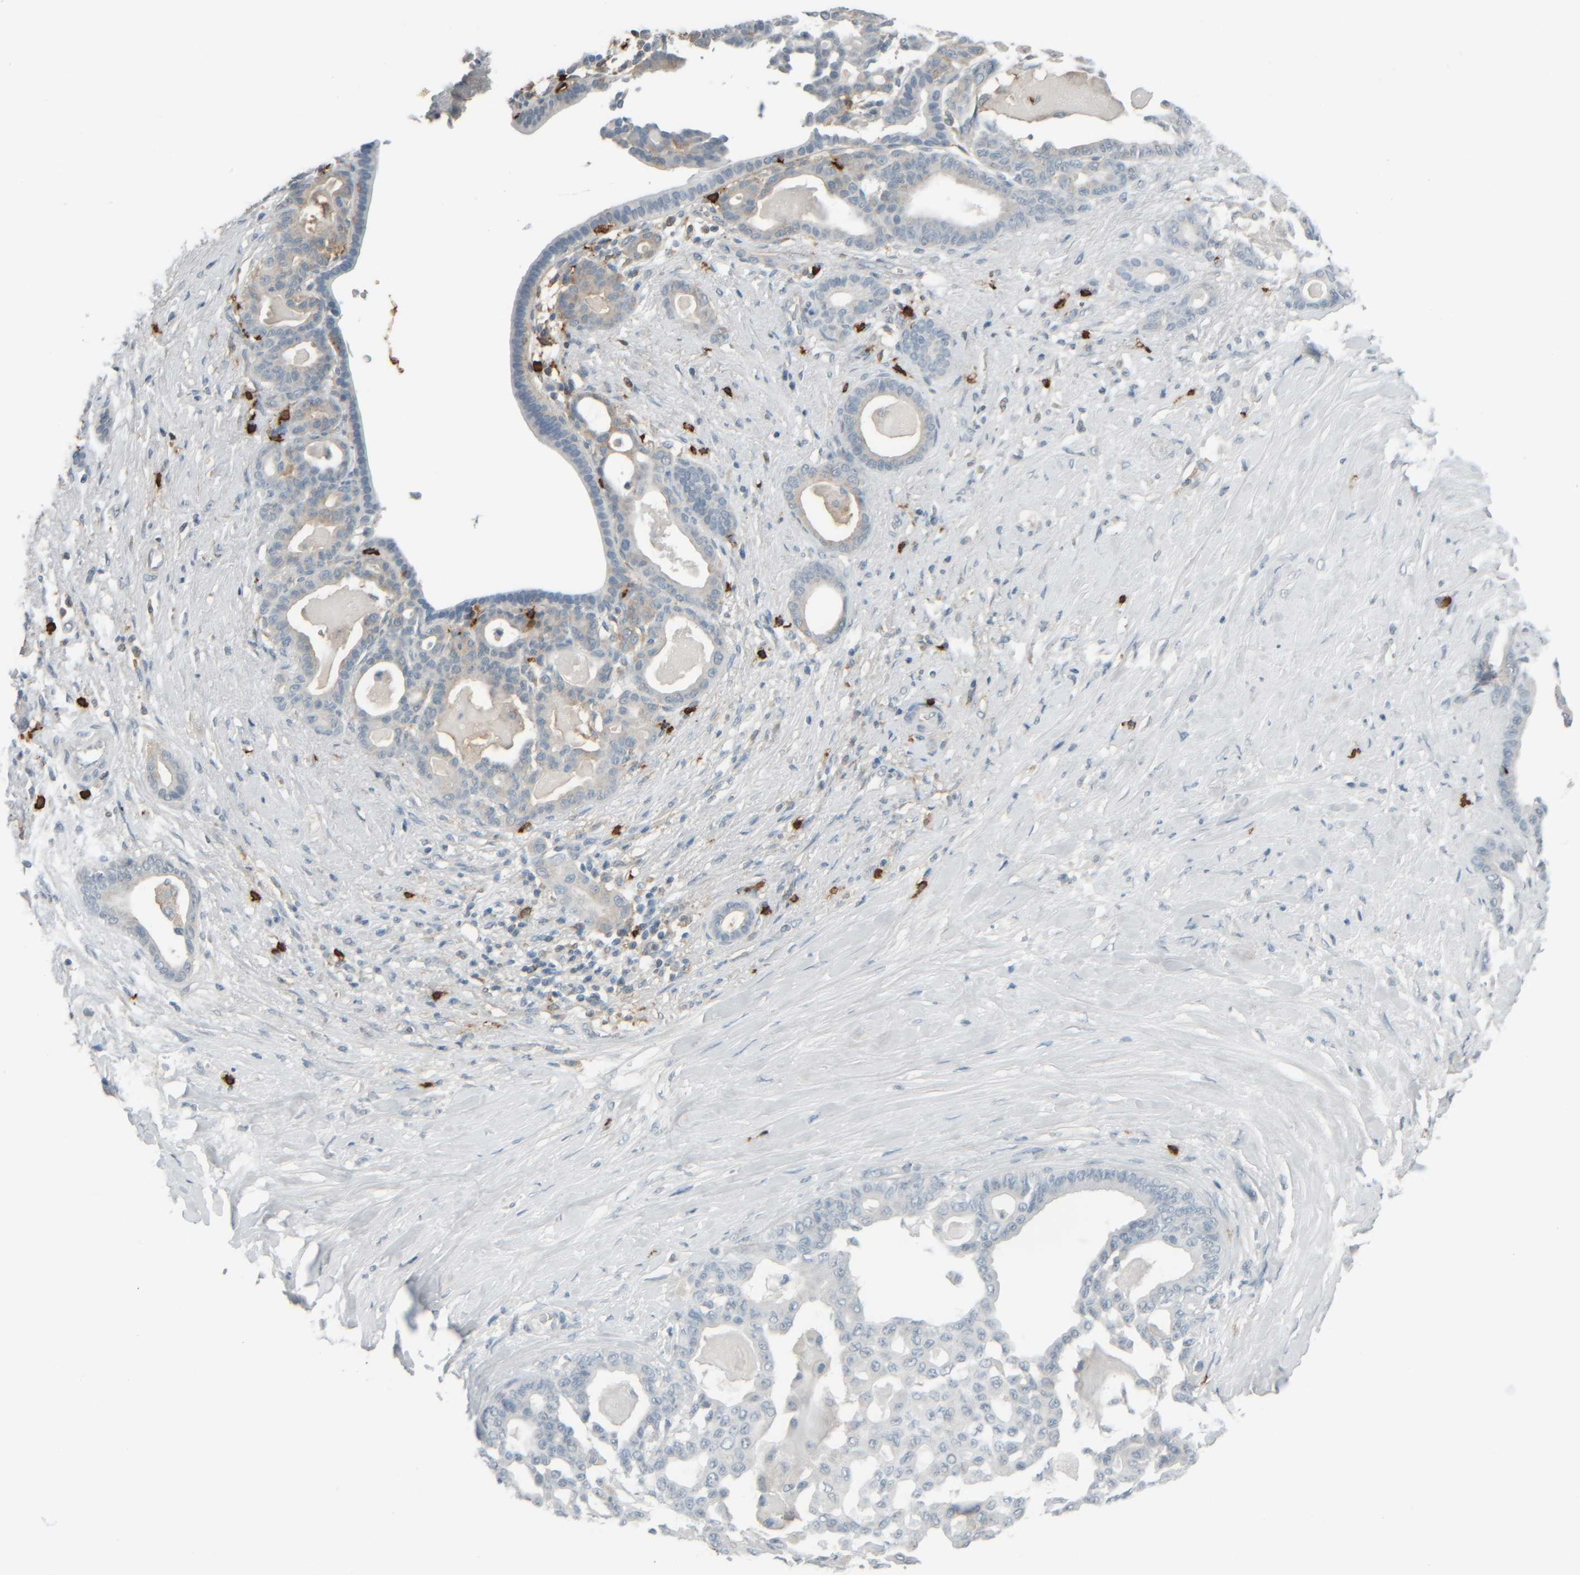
{"staining": {"intensity": "negative", "quantity": "none", "location": "none"}, "tissue": "pancreatic cancer", "cell_type": "Tumor cells", "image_type": "cancer", "snomed": [{"axis": "morphology", "description": "Adenocarcinoma, NOS"}, {"axis": "topography", "description": "Pancreas"}], "caption": "Immunohistochemical staining of human adenocarcinoma (pancreatic) demonstrates no significant expression in tumor cells.", "gene": "TPSAB1", "patient": {"sex": "male", "age": 63}}